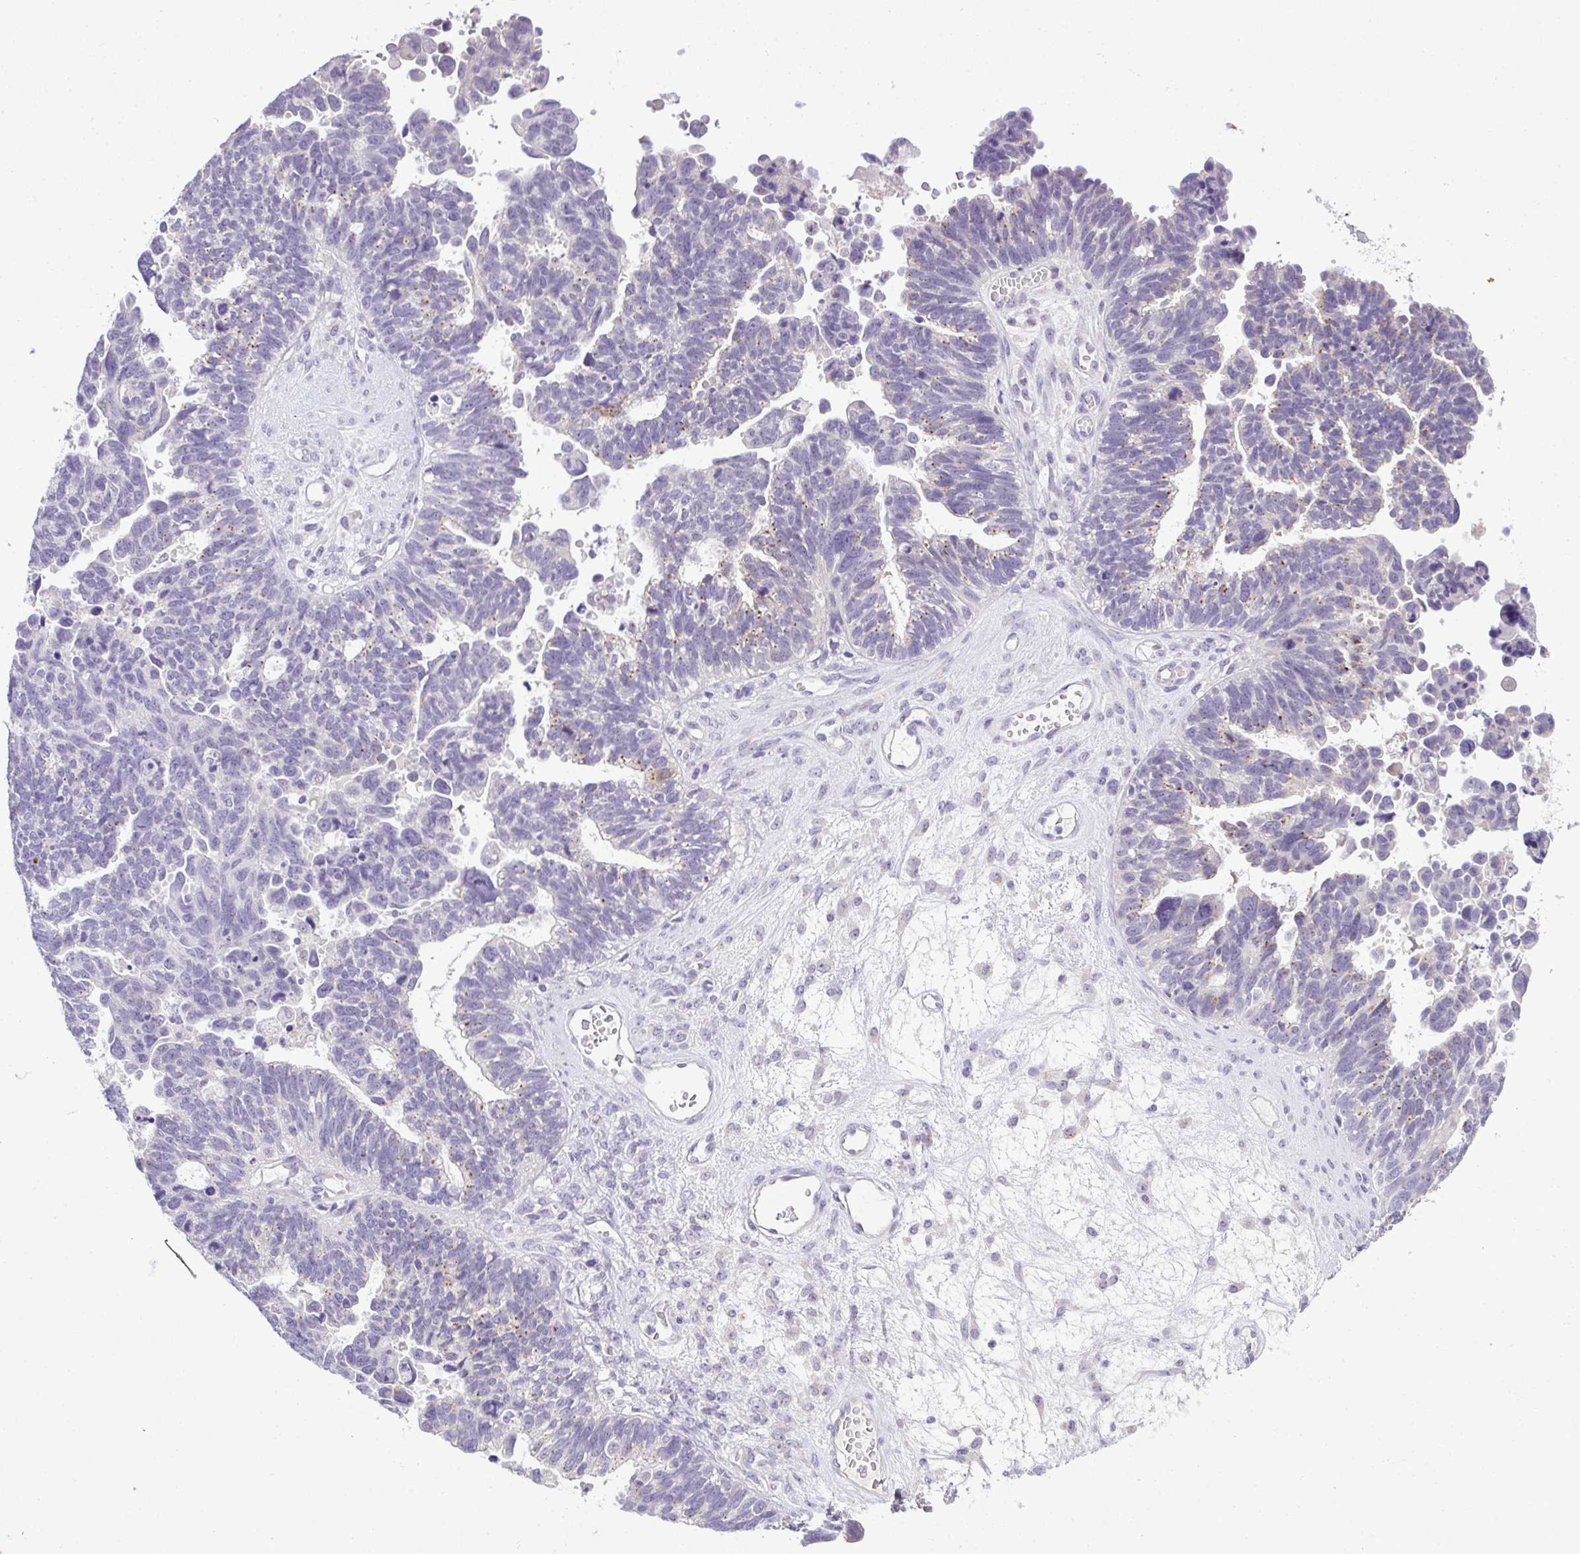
{"staining": {"intensity": "negative", "quantity": "none", "location": "none"}, "tissue": "ovarian cancer", "cell_type": "Tumor cells", "image_type": "cancer", "snomed": [{"axis": "morphology", "description": "Cystadenocarcinoma, serous, NOS"}, {"axis": "topography", "description": "Ovary"}], "caption": "Immunohistochemical staining of ovarian cancer reveals no significant staining in tumor cells. (DAB (3,3'-diaminobenzidine) immunohistochemistry (IHC) visualized using brightfield microscopy, high magnification).", "gene": "CMPK1", "patient": {"sex": "female", "age": 60}}